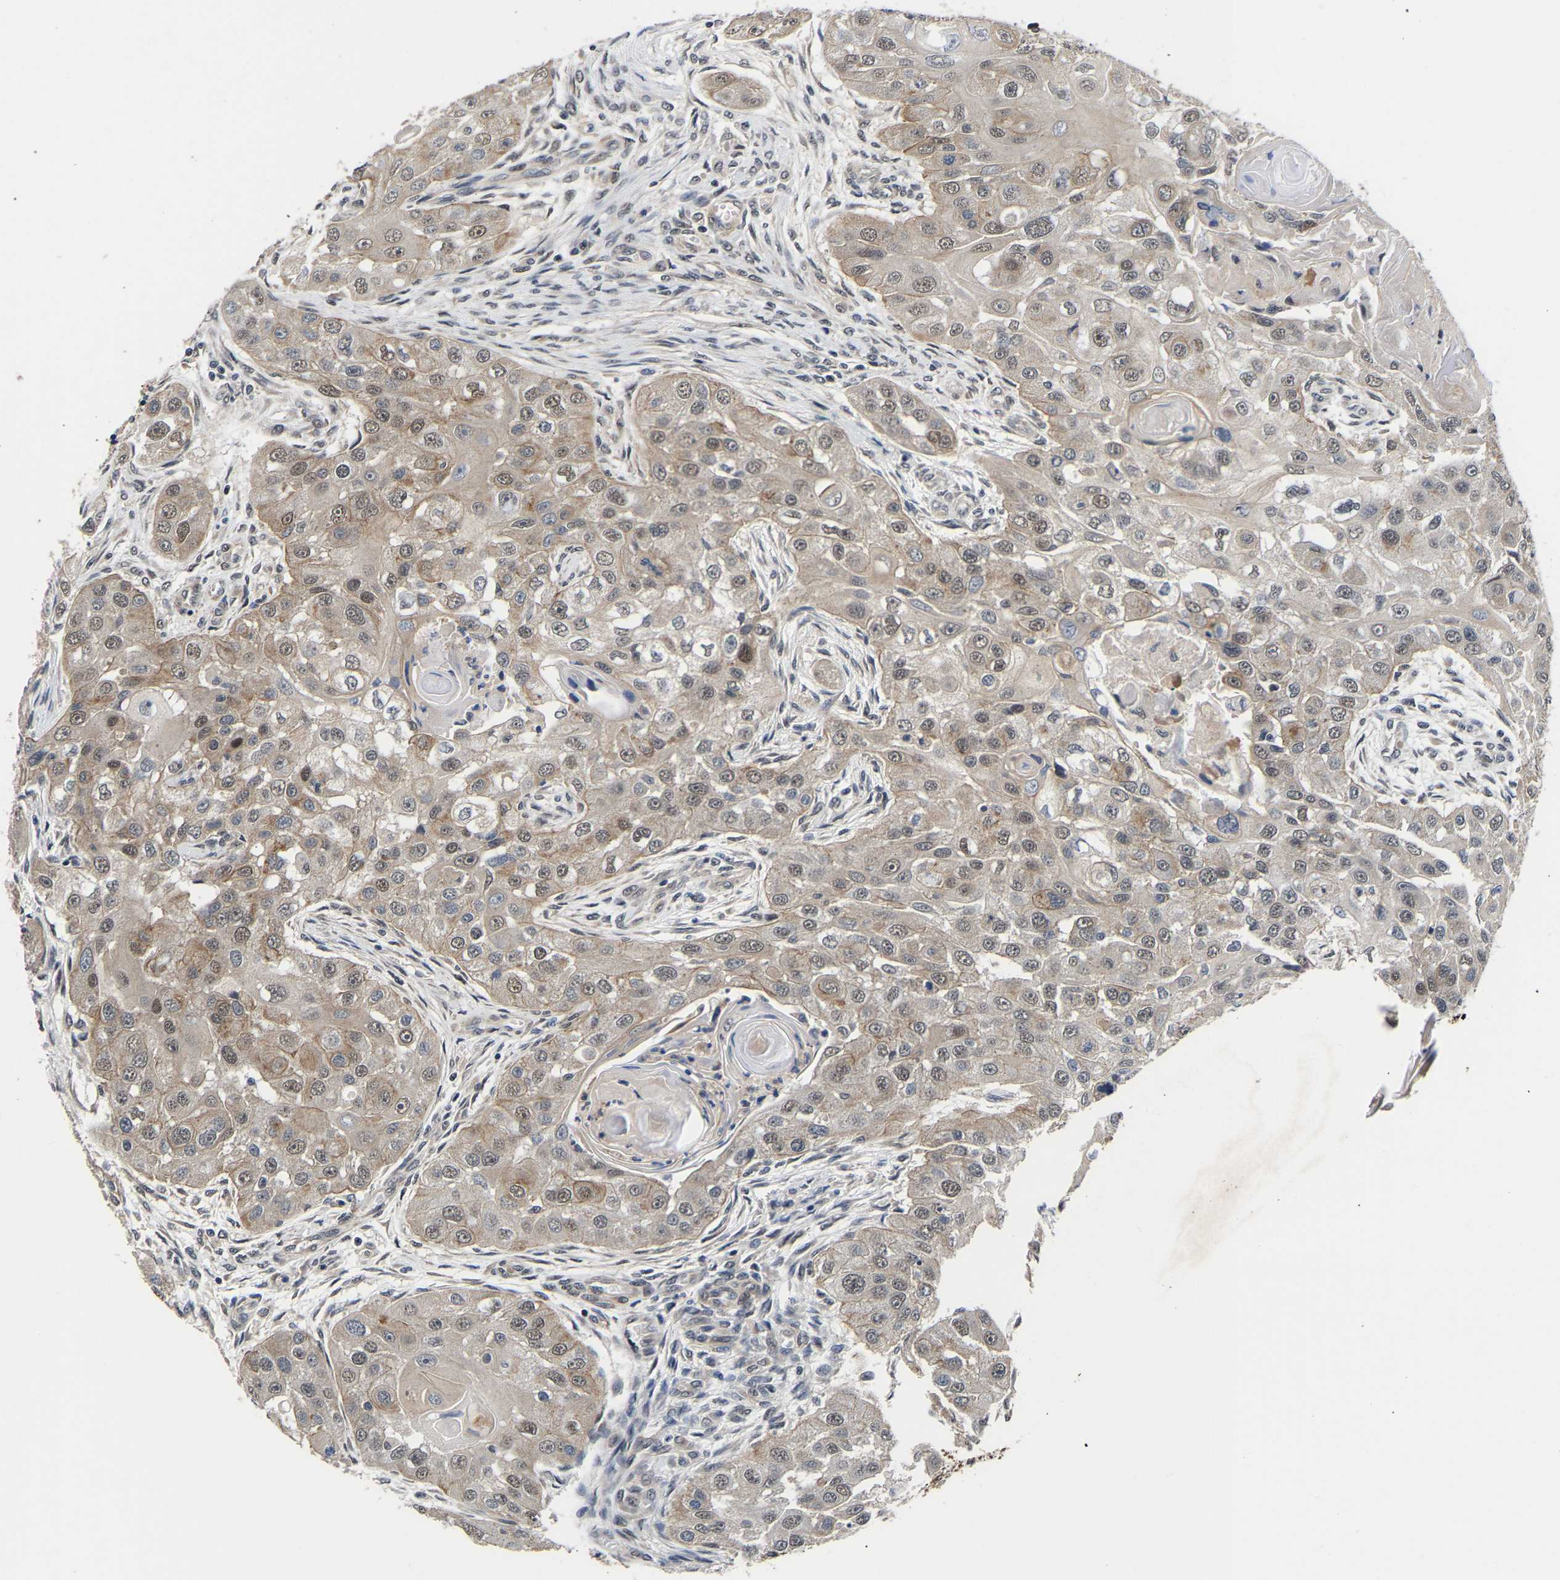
{"staining": {"intensity": "weak", "quantity": ">75%", "location": "cytoplasmic/membranous,nuclear"}, "tissue": "head and neck cancer", "cell_type": "Tumor cells", "image_type": "cancer", "snomed": [{"axis": "morphology", "description": "Normal tissue, NOS"}, {"axis": "morphology", "description": "Squamous cell carcinoma, NOS"}, {"axis": "topography", "description": "Skeletal muscle"}, {"axis": "topography", "description": "Head-Neck"}], "caption": "This is an image of immunohistochemistry (IHC) staining of head and neck squamous cell carcinoma, which shows weak positivity in the cytoplasmic/membranous and nuclear of tumor cells.", "gene": "METTL16", "patient": {"sex": "male", "age": 51}}